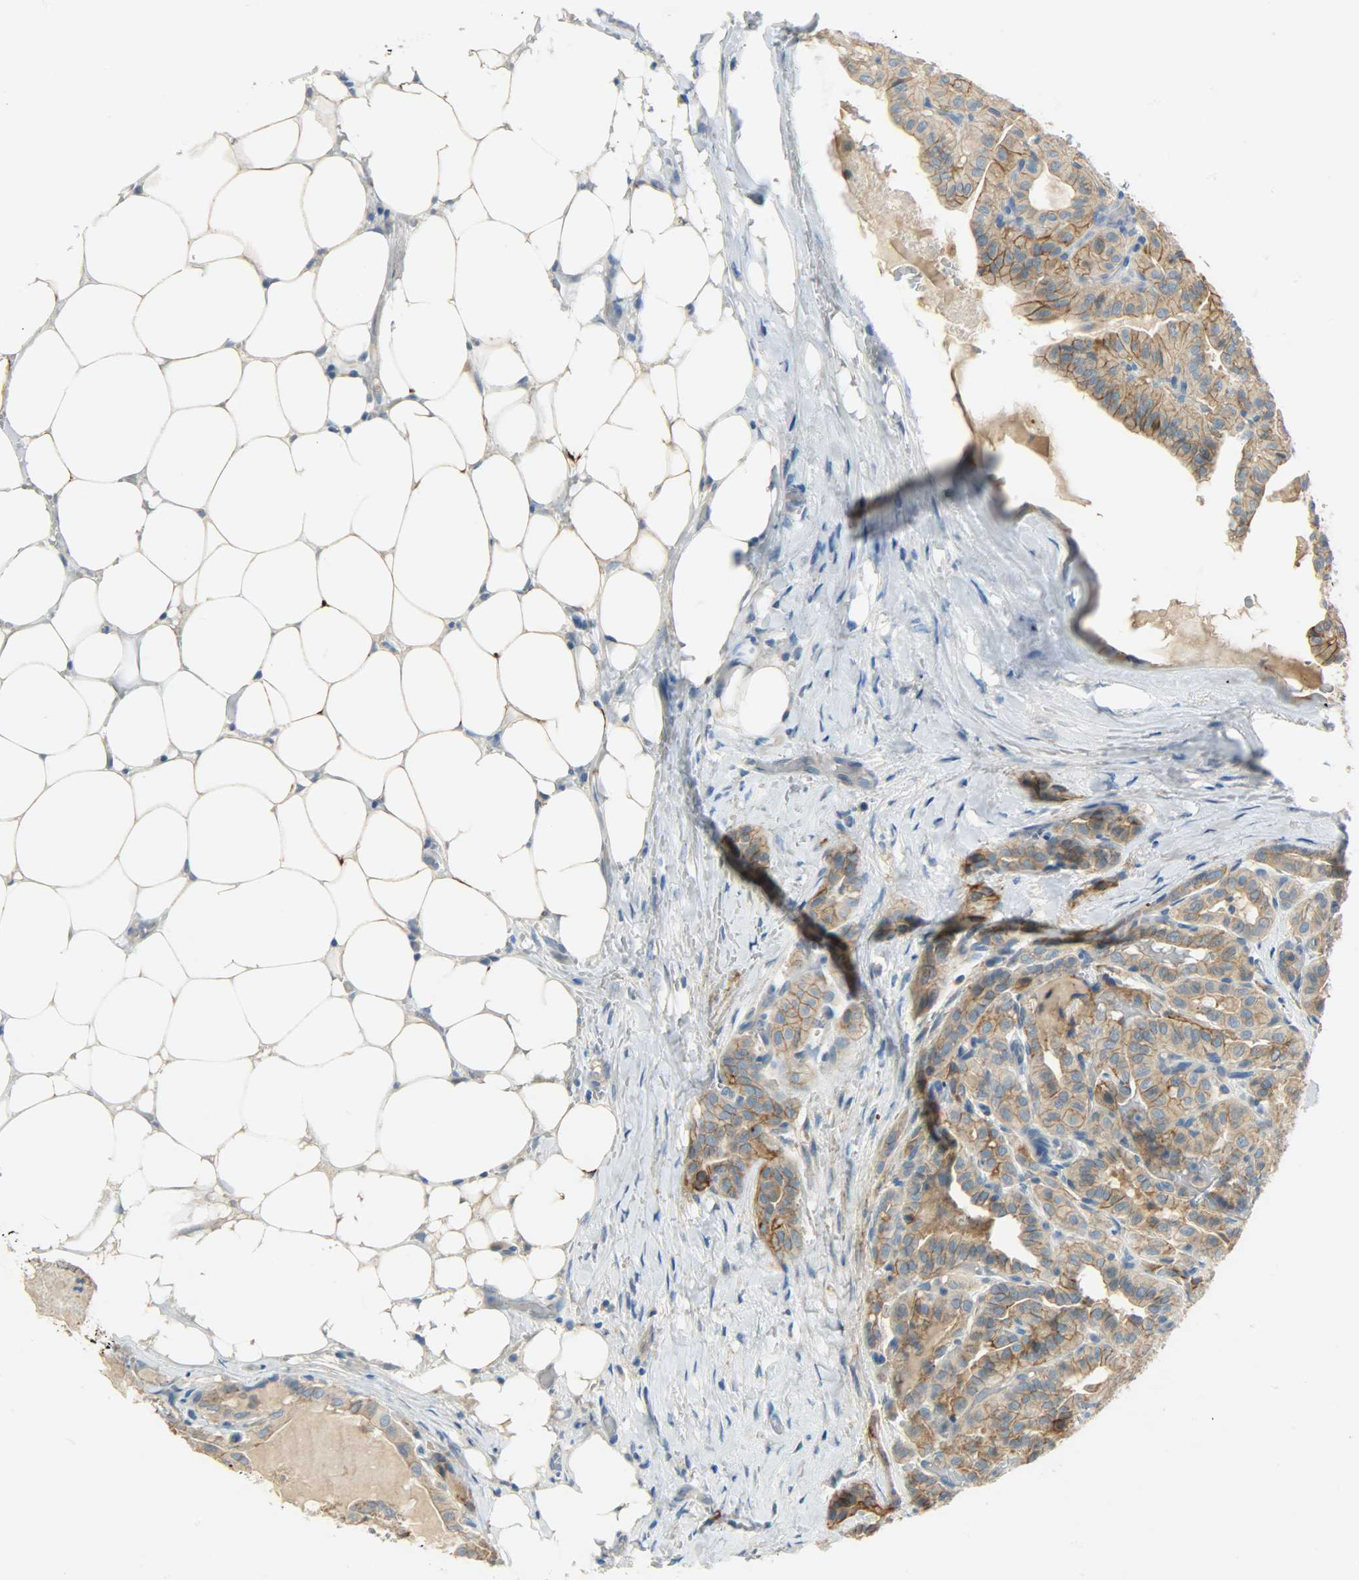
{"staining": {"intensity": "moderate", "quantity": ">75%", "location": "cytoplasmic/membranous"}, "tissue": "thyroid cancer", "cell_type": "Tumor cells", "image_type": "cancer", "snomed": [{"axis": "morphology", "description": "Papillary adenocarcinoma, NOS"}, {"axis": "topography", "description": "Thyroid gland"}], "caption": "Moderate cytoplasmic/membranous protein expression is present in about >75% of tumor cells in thyroid cancer.", "gene": "DSG2", "patient": {"sex": "male", "age": 77}}